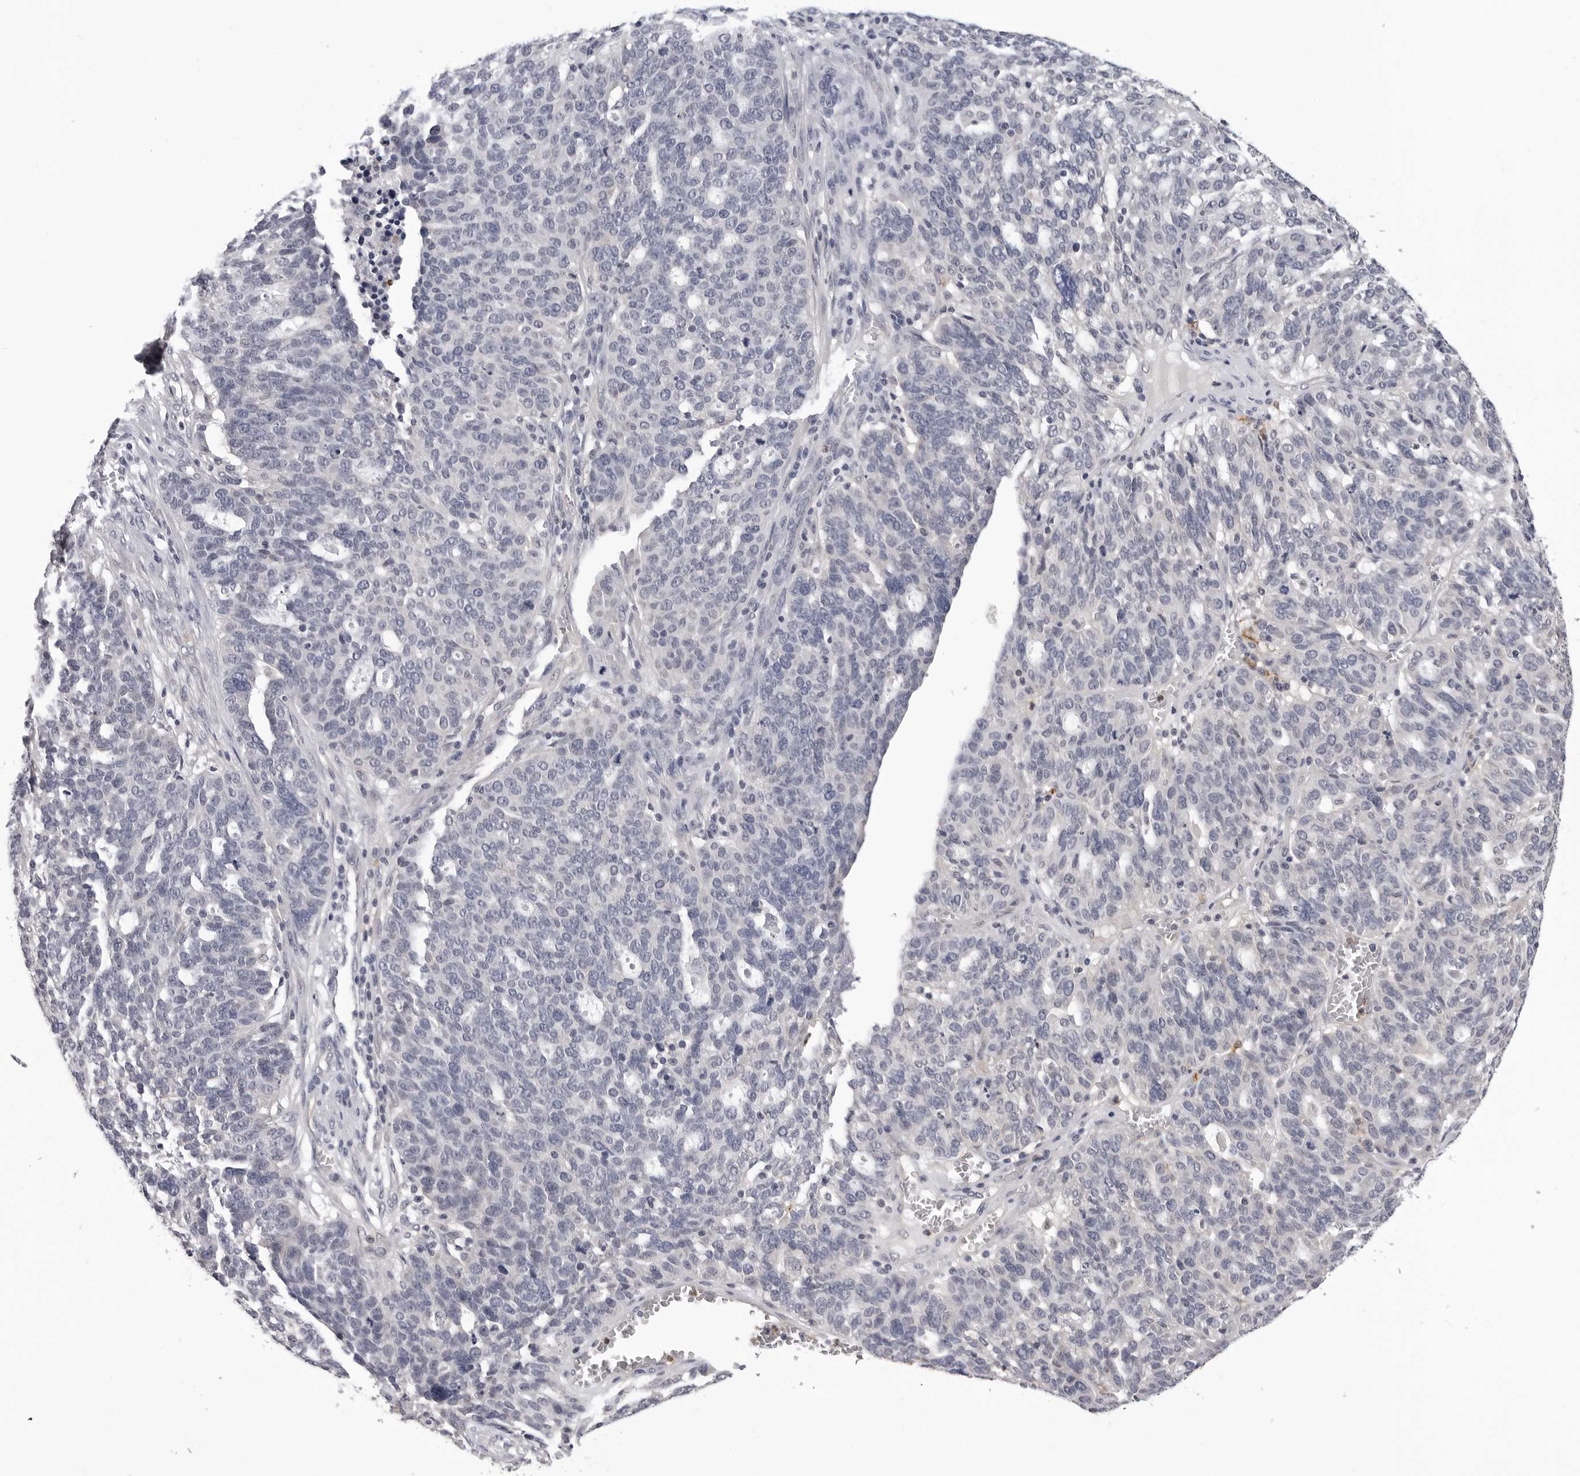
{"staining": {"intensity": "negative", "quantity": "none", "location": "none"}, "tissue": "ovarian cancer", "cell_type": "Tumor cells", "image_type": "cancer", "snomed": [{"axis": "morphology", "description": "Cystadenocarcinoma, serous, NOS"}, {"axis": "topography", "description": "Ovary"}], "caption": "This is an IHC photomicrograph of human serous cystadenocarcinoma (ovarian). There is no positivity in tumor cells.", "gene": "TRMT13", "patient": {"sex": "female", "age": 59}}